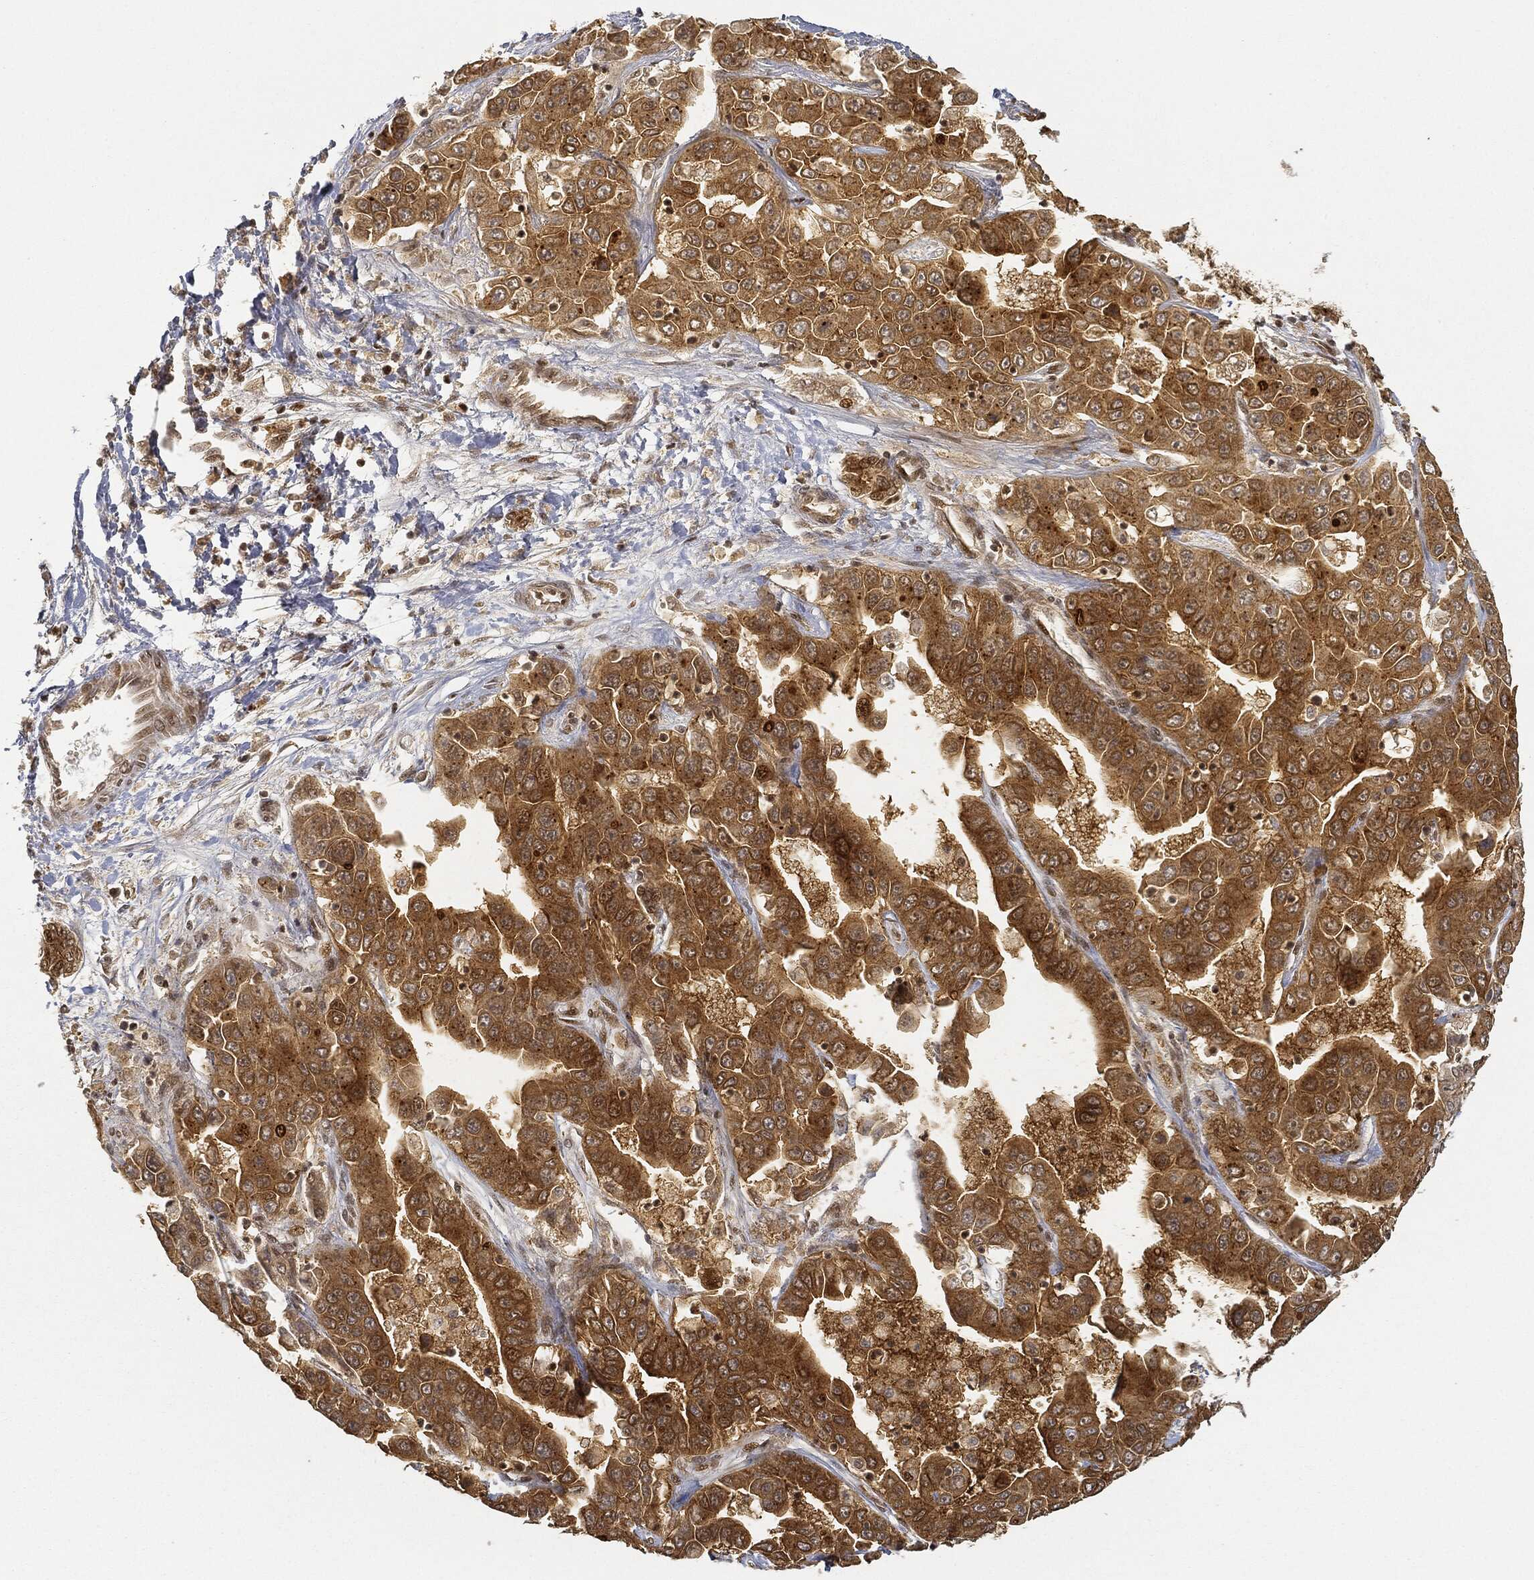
{"staining": {"intensity": "strong", "quantity": "25%-75%", "location": "cytoplasmic/membranous"}, "tissue": "liver cancer", "cell_type": "Tumor cells", "image_type": "cancer", "snomed": [{"axis": "morphology", "description": "Cholangiocarcinoma"}, {"axis": "topography", "description": "Liver"}], "caption": "Protein analysis of liver cancer tissue displays strong cytoplasmic/membranous positivity in approximately 25%-75% of tumor cells.", "gene": "CIB1", "patient": {"sex": "female", "age": 52}}